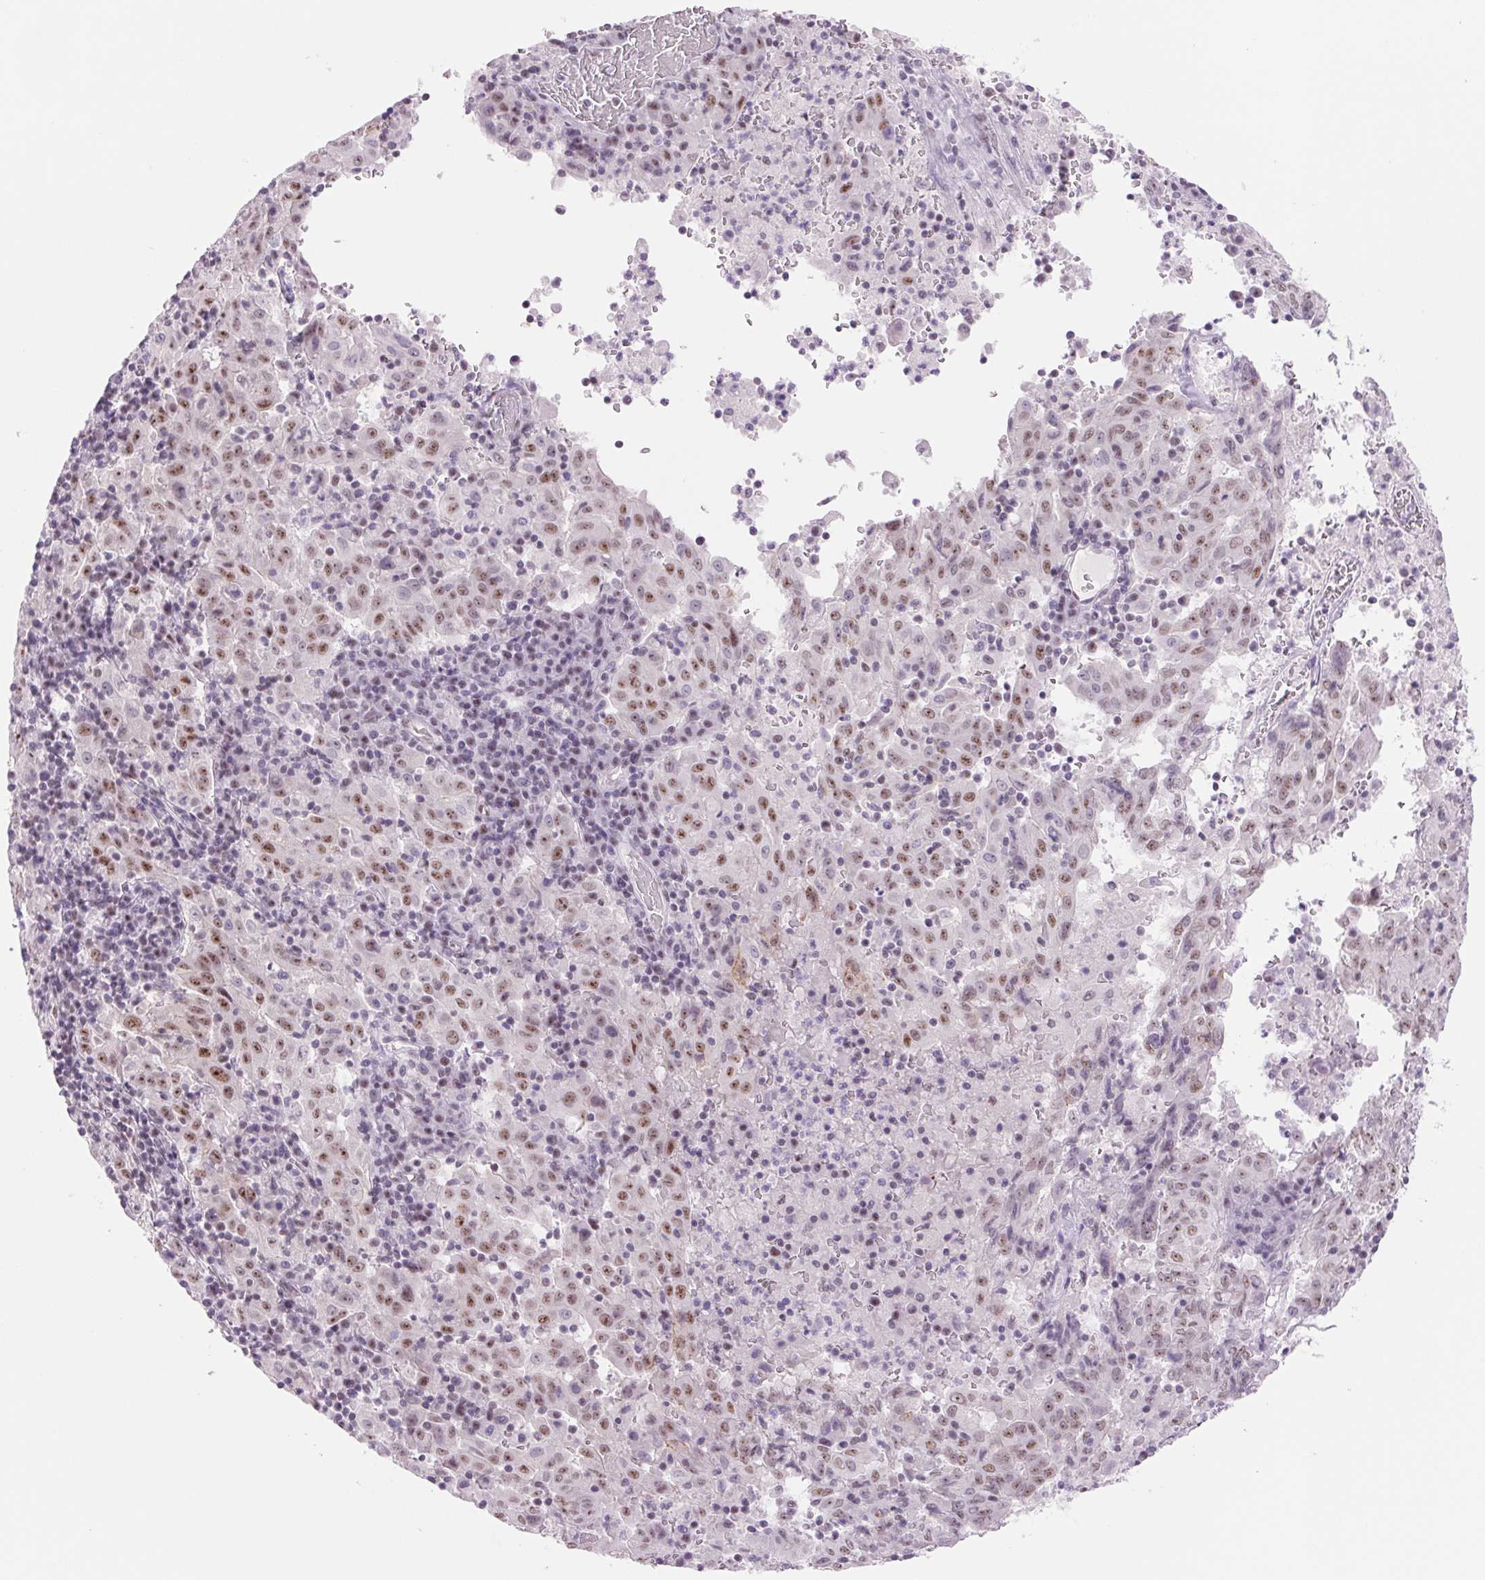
{"staining": {"intensity": "moderate", "quantity": "25%-75%", "location": "nuclear"}, "tissue": "pancreatic cancer", "cell_type": "Tumor cells", "image_type": "cancer", "snomed": [{"axis": "morphology", "description": "Adenocarcinoma, NOS"}, {"axis": "topography", "description": "Pancreas"}], "caption": "About 25%-75% of tumor cells in human pancreatic adenocarcinoma reveal moderate nuclear protein expression as visualized by brown immunohistochemical staining.", "gene": "ZC3H14", "patient": {"sex": "male", "age": 63}}